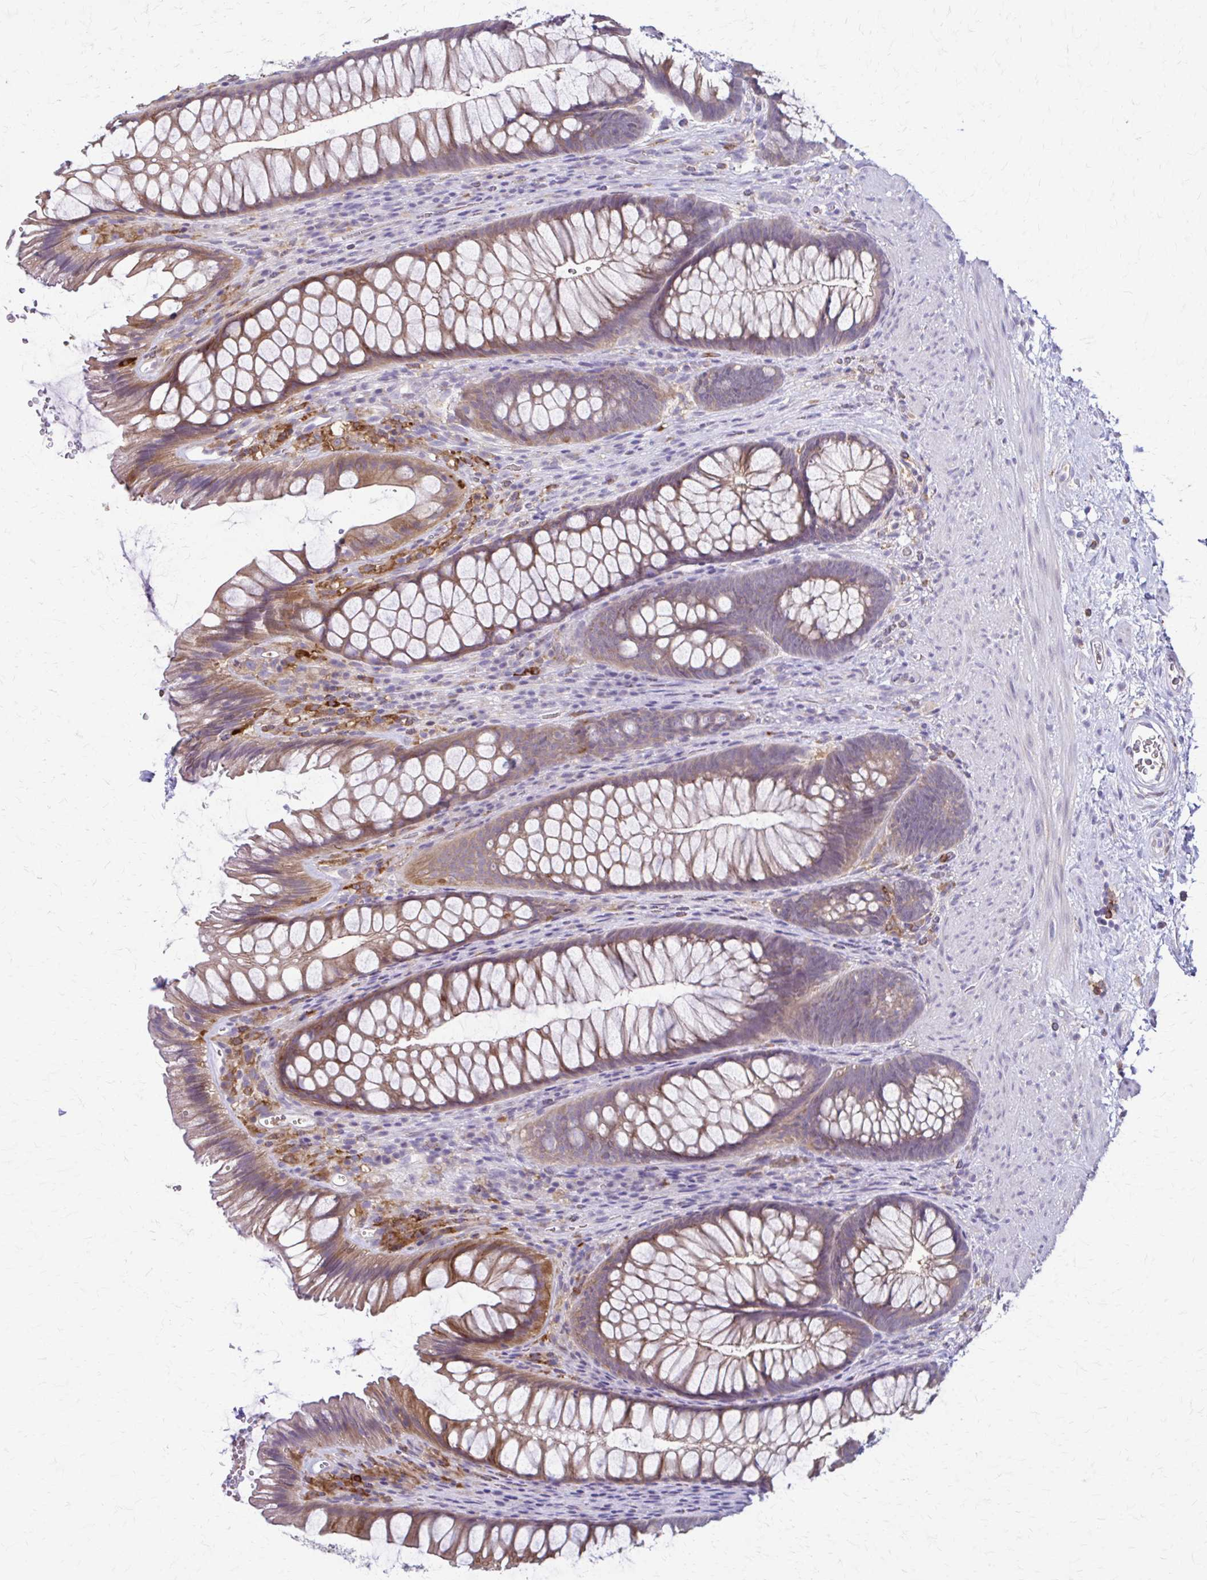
{"staining": {"intensity": "moderate", "quantity": "25%-75%", "location": "cytoplasmic/membranous"}, "tissue": "rectum", "cell_type": "Glandular cells", "image_type": "normal", "snomed": [{"axis": "morphology", "description": "Normal tissue, NOS"}, {"axis": "topography", "description": "Rectum"}], "caption": "Immunohistochemical staining of normal human rectum reveals 25%-75% levels of moderate cytoplasmic/membranous protein positivity in about 25%-75% of glandular cells. The staining was performed using DAB (3,3'-diaminobenzidine), with brown indicating positive protein expression. Nuclei are stained blue with hematoxylin.", "gene": "PIK3AP1", "patient": {"sex": "male", "age": 53}}